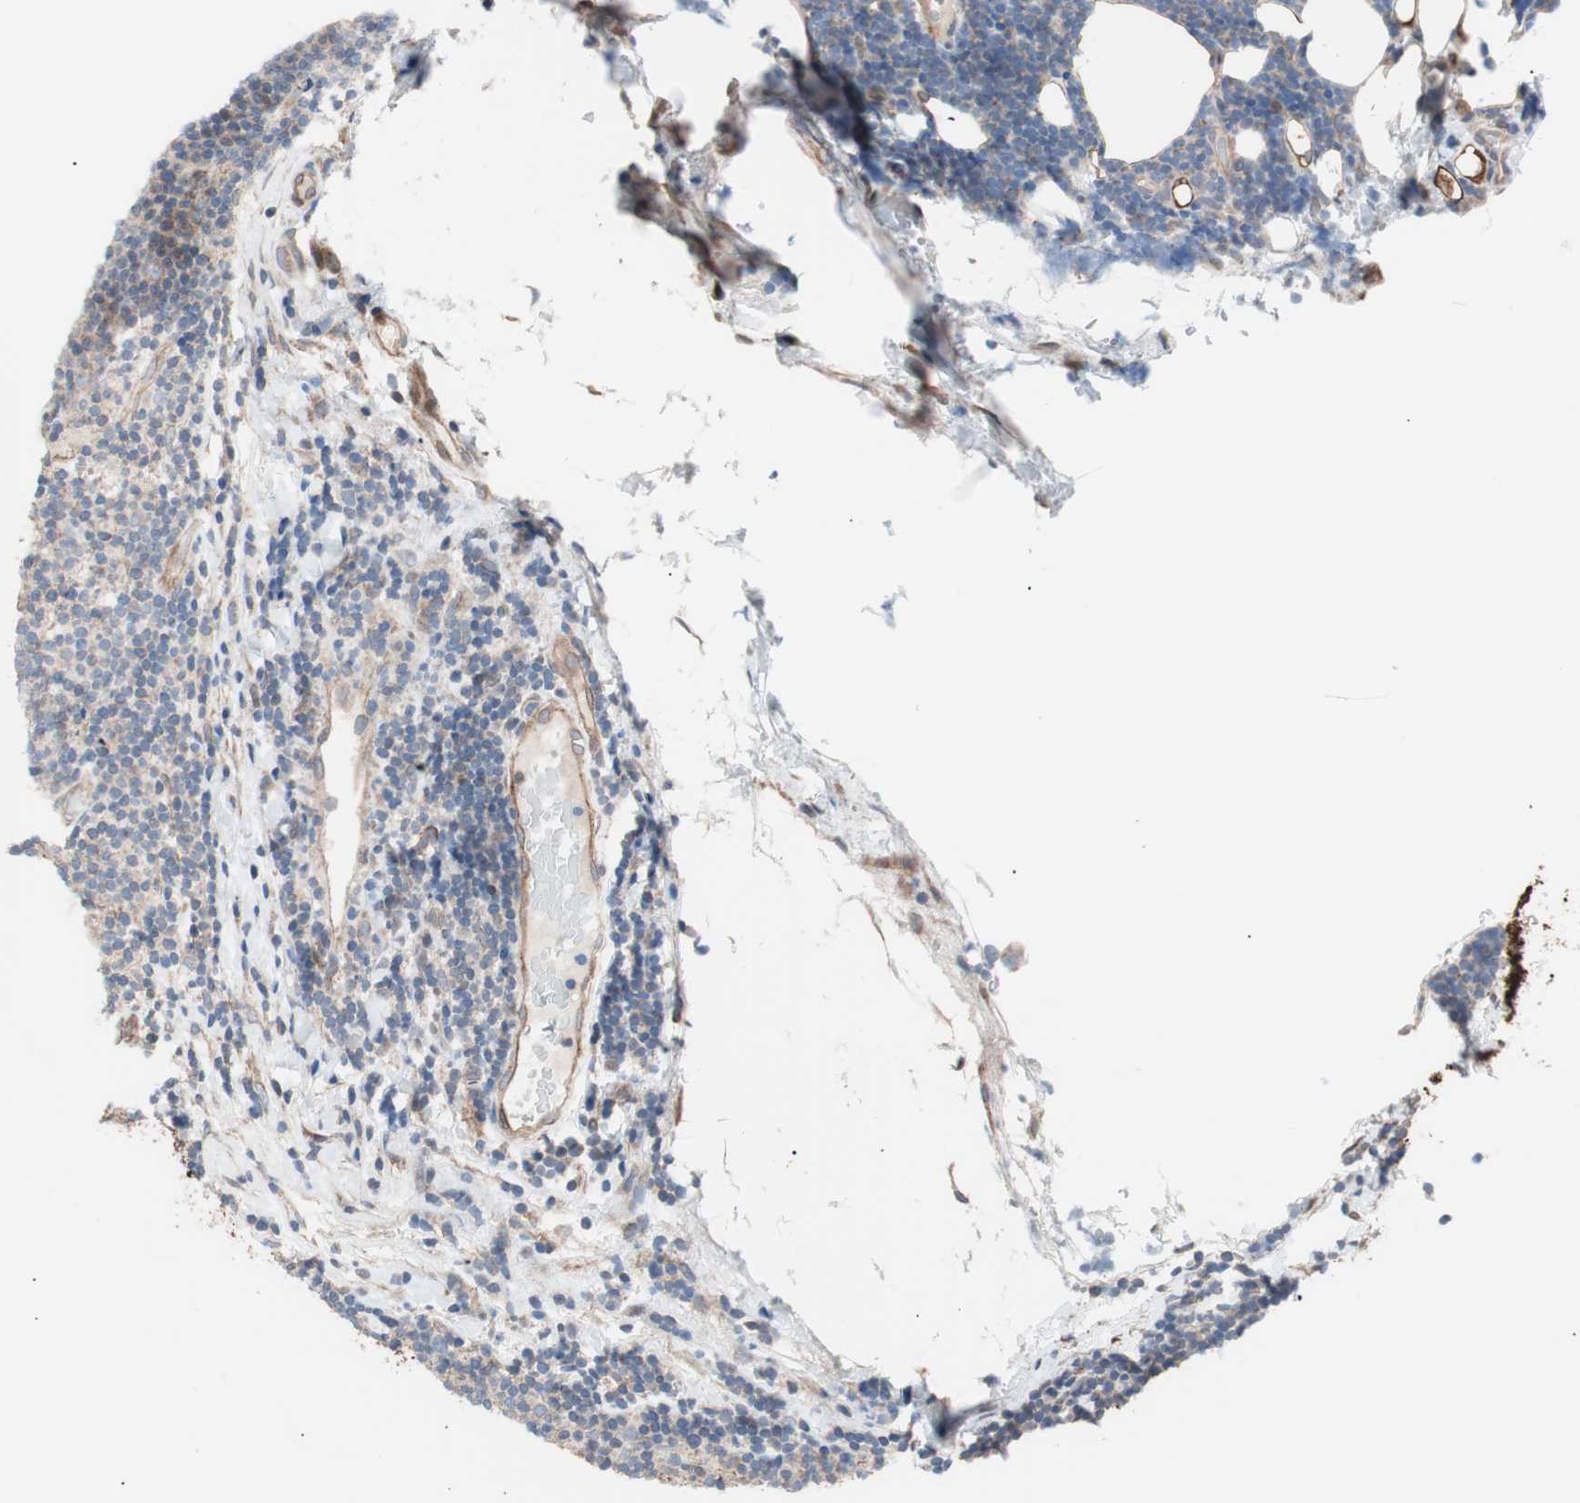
{"staining": {"intensity": "weak", "quantity": "<25%", "location": "cytoplasmic/membranous"}, "tissue": "lymphoma", "cell_type": "Tumor cells", "image_type": "cancer", "snomed": [{"axis": "morphology", "description": "Malignant lymphoma, non-Hodgkin's type, Low grade"}, {"axis": "topography", "description": "Lymph node"}], "caption": "IHC image of neoplastic tissue: human low-grade malignant lymphoma, non-Hodgkin's type stained with DAB reveals no significant protein positivity in tumor cells.", "gene": "SMG1", "patient": {"sex": "male", "age": 83}}